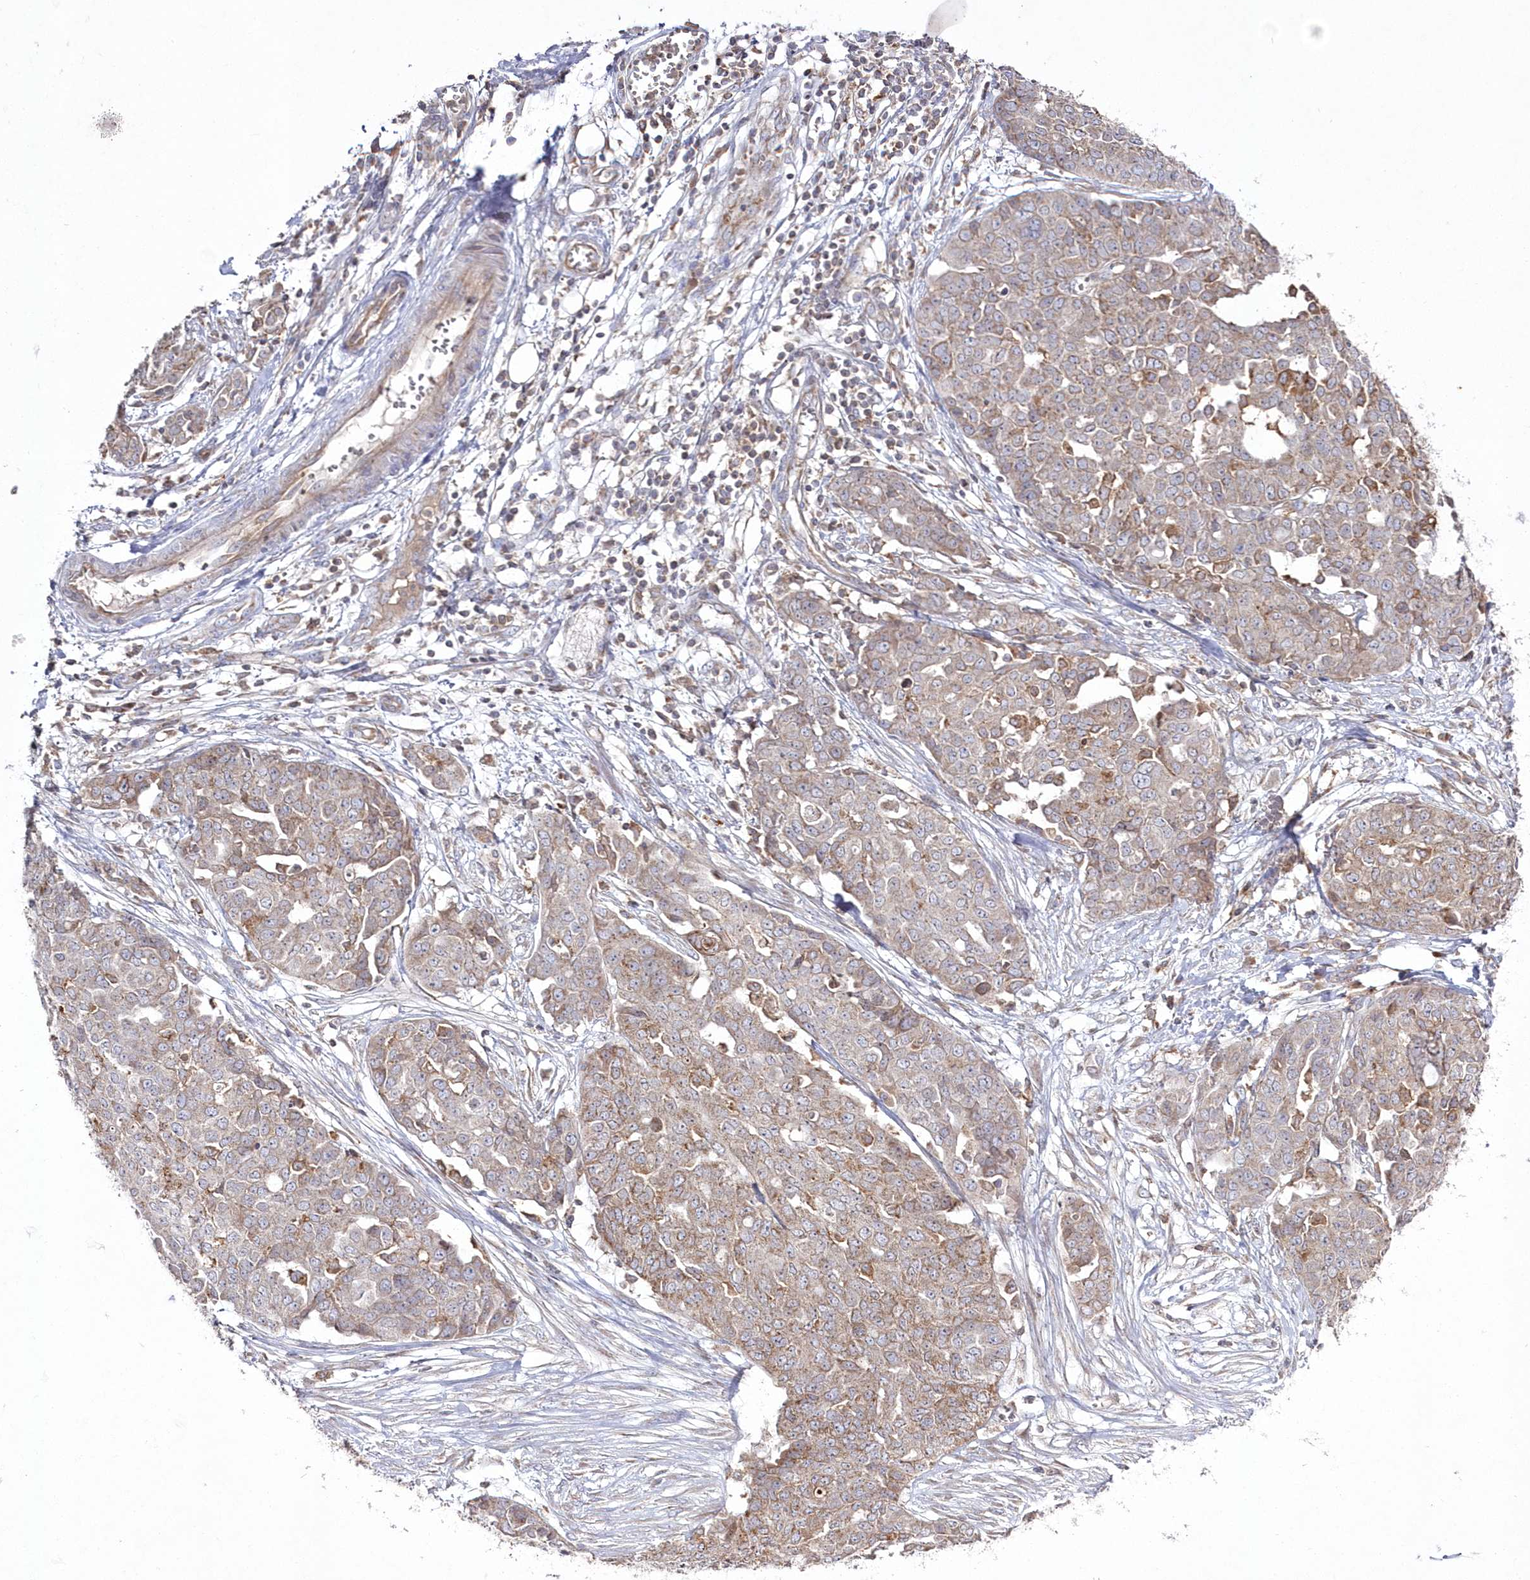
{"staining": {"intensity": "moderate", "quantity": ">75%", "location": "cytoplasmic/membranous"}, "tissue": "ovarian cancer", "cell_type": "Tumor cells", "image_type": "cancer", "snomed": [{"axis": "morphology", "description": "Cystadenocarcinoma, serous, NOS"}, {"axis": "topography", "description": "Soft tissue"}, {"axis": "topography", "description": "Ovary"}], "caption": "This histopathology image displays immunohistochemistry staining of serous cystadenocarcinoma (ovarian), with medium moderate cytoplasmic/membranous expression in about >75% of tumor cells.", "gene": "ARSB", "patient": {"sex": "female", "age": 57}}